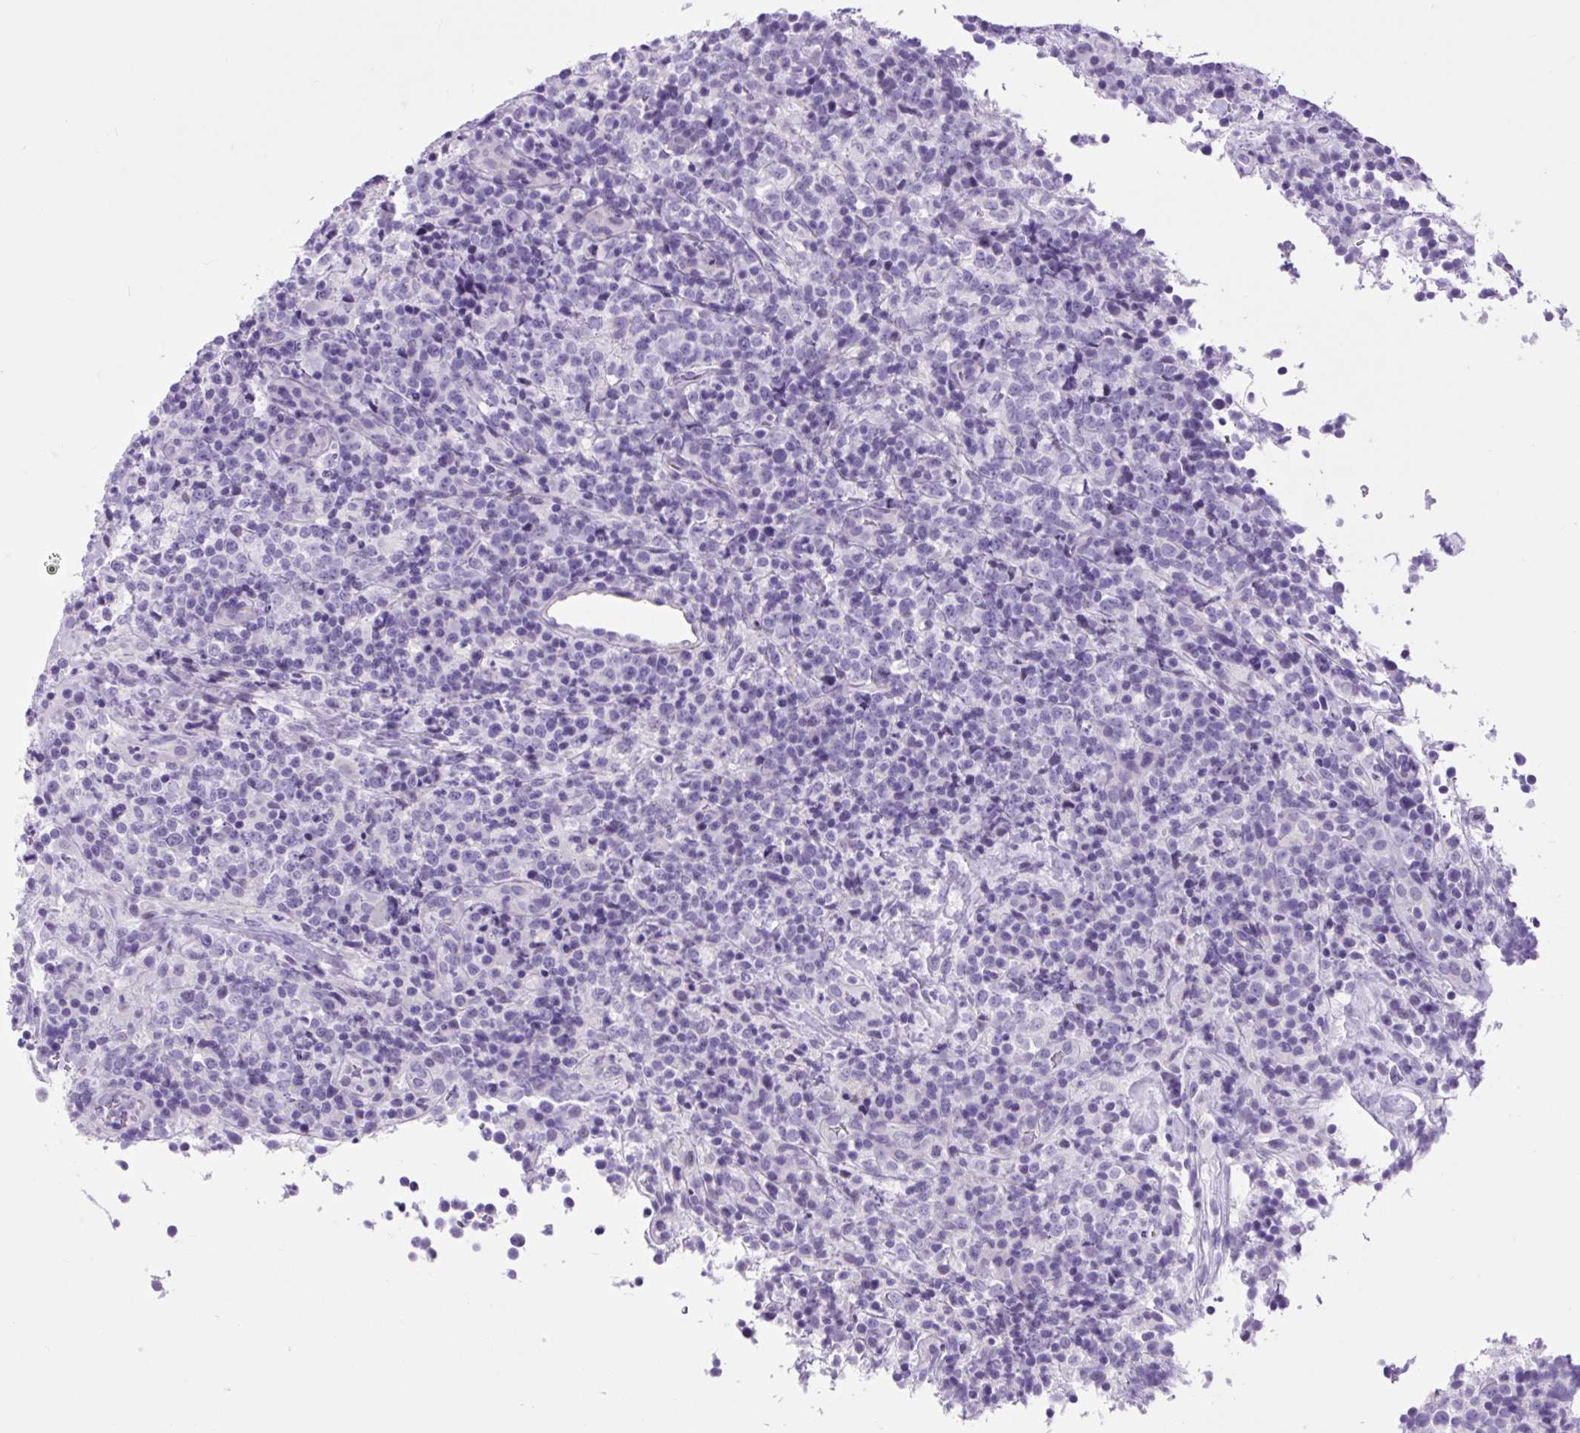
{"staining": {"intensity": "negative", "quantity": "none", "location": "none"}, "tissue": "lymphoma", "cell_type": "Tumor cells", "image_type": "cancer", "snomed": [{"axis": "morphology", "description": "Malignant lymphoma, non-Hodgkin's type, High grade"}, {"axis": "topography", "description": "Lymph node"}], "caption": "Tumor cells show no significant protein expression in high-grade malignant lymphoma, non-Hodgkin's type.", "gene": "DPP6", "patient": {"sex": "male", "age": 54}}